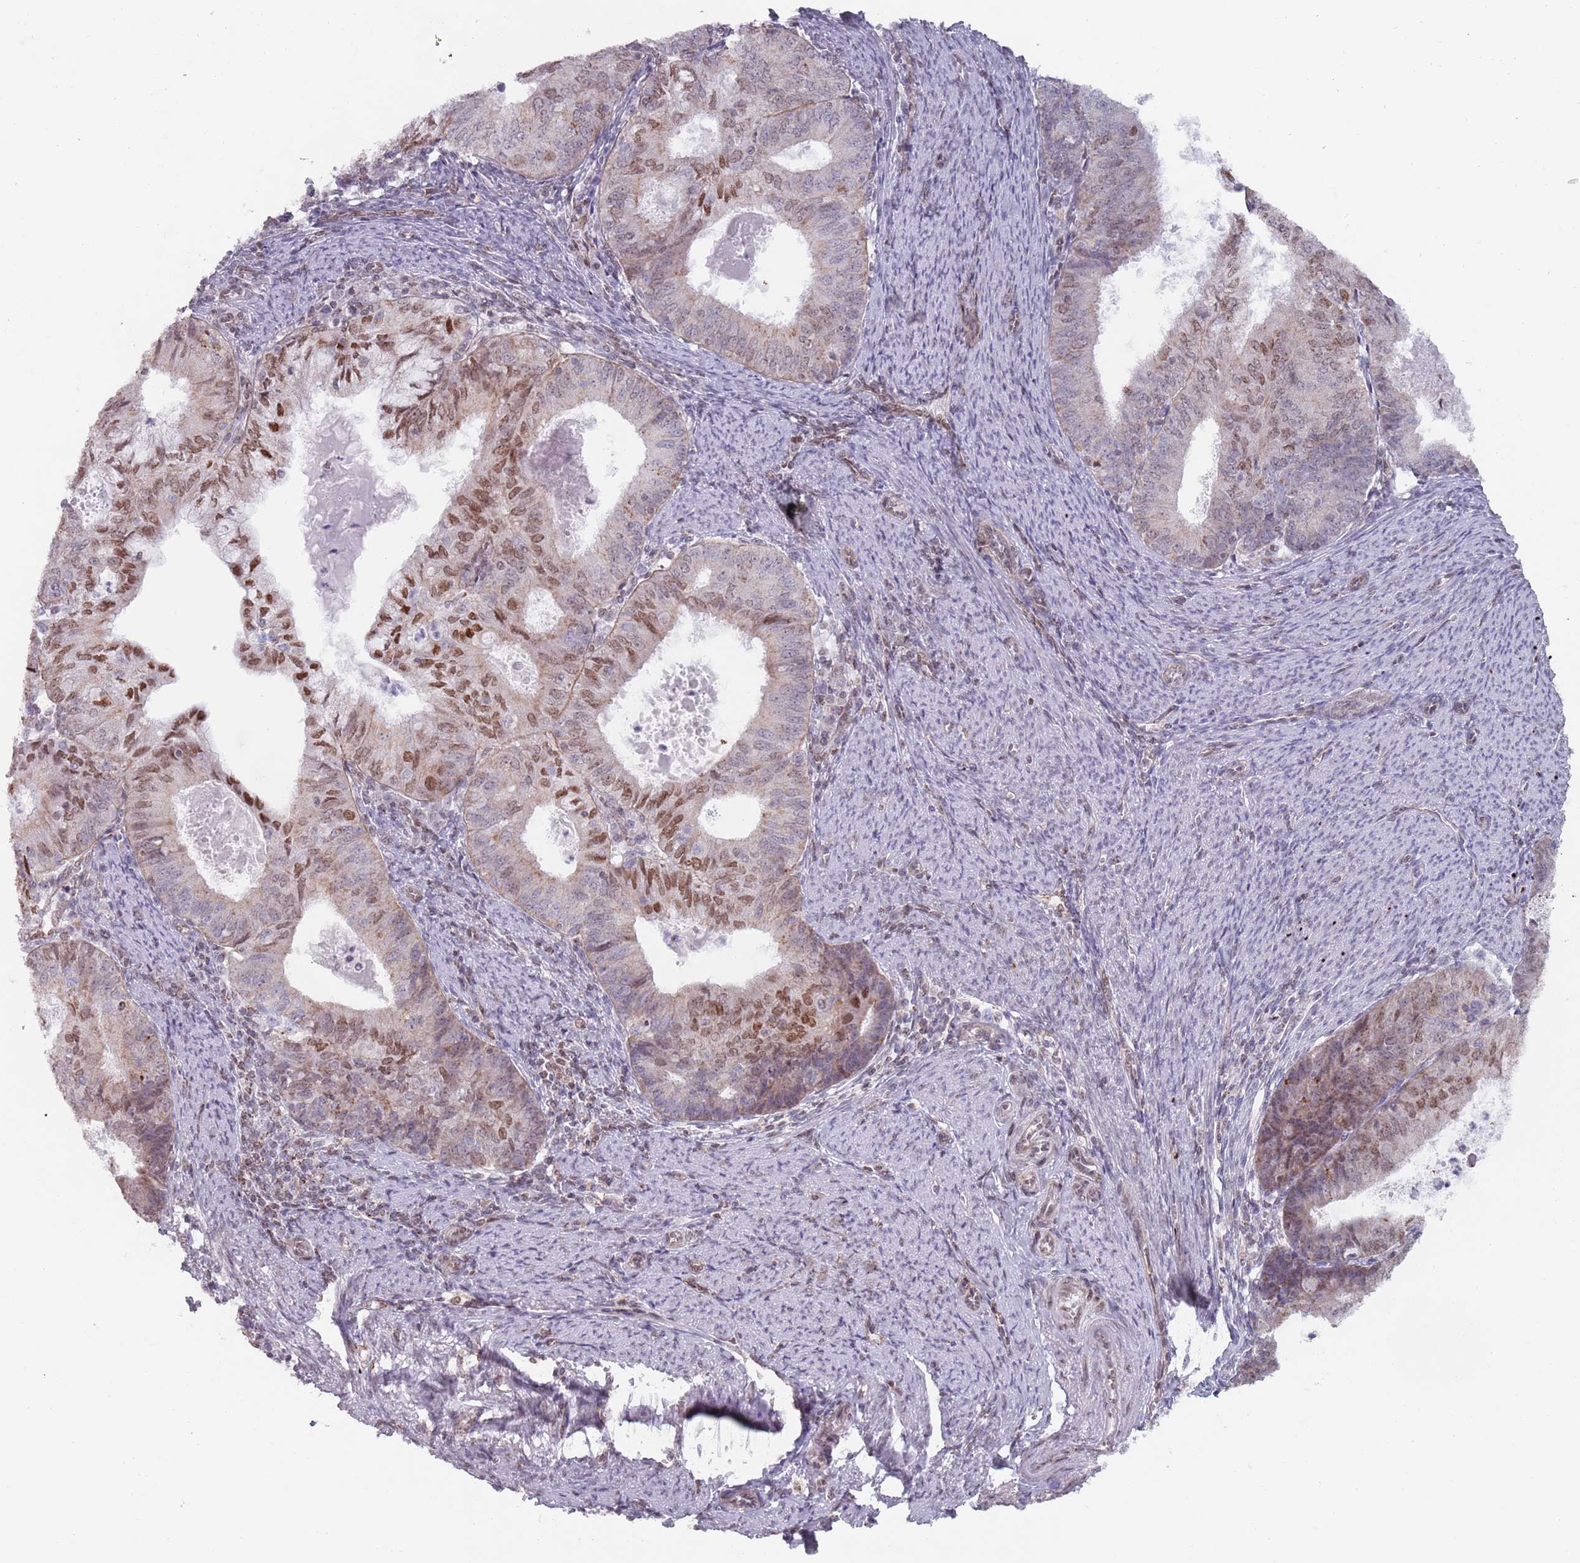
{"staining": {"intensity": "moderate", "quantity": "25%-75%", "location": "nuclear"}, "tissue": "endometrial cancer", "cell_type": "Tumor cells", "image_type": "cancer", "snomed": [{"axis": "morphology", "description": "Adenocarcinoma, NOS"}, {"axis": "topography", "description": "Endometrium"}], "caption": "Tumor cells display moderate nuclear positivity in approximately 25%-75% of cells in endometrial adenocarcinoma. (brown staining indicates protein expression, while blue staining denotes nuclei).", "gene": "MFSD12", "patient": {"sex": "female", "age": 57}}